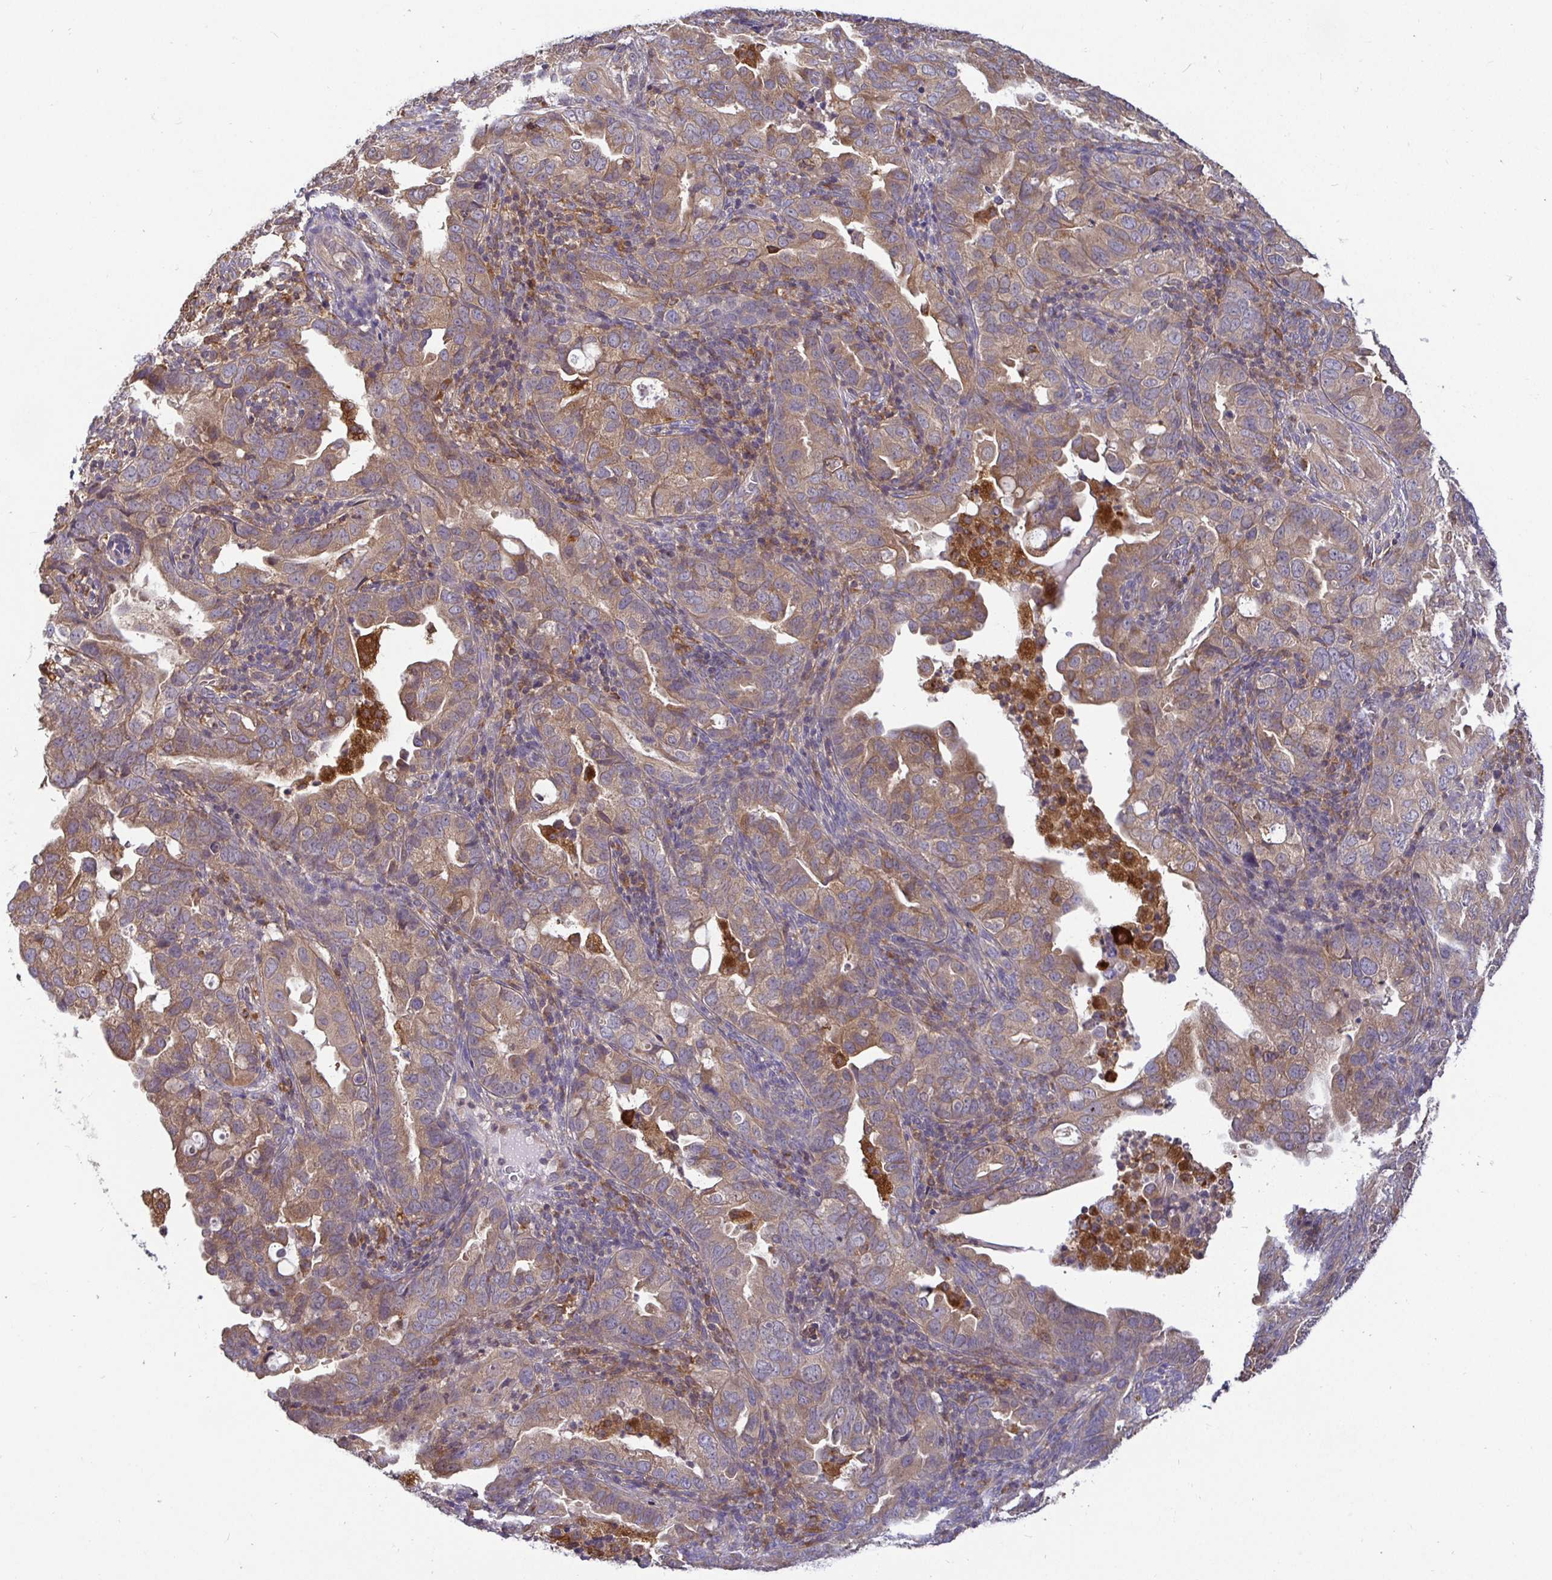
{"staining": {"intensity": "moderate", "quantity": ">75%", "location": "cytoplasmic/membranous"}, "tissue": "endometrial cancer", "cell_type": "Tumor cells", "image_type": "cancer", "snomed": [{"axis": "morphology", "description": "Adenocarcinoma, NOS"}, {"axis": "topography", "description": "Endometrium"}], "caption": "Protein analysis of endometrial cancer tissue displays moderate cytoplasmic/membranous expression in about >75% of tumor cells. The staining was performed using DAB (3,3'-diaminobenzidine), with brown indicating positive protein expression. Nuclei are stained blue with hematoxylin.", "gene": "ATP6V1F", "patient": {"sex": "female", "age": 57}}